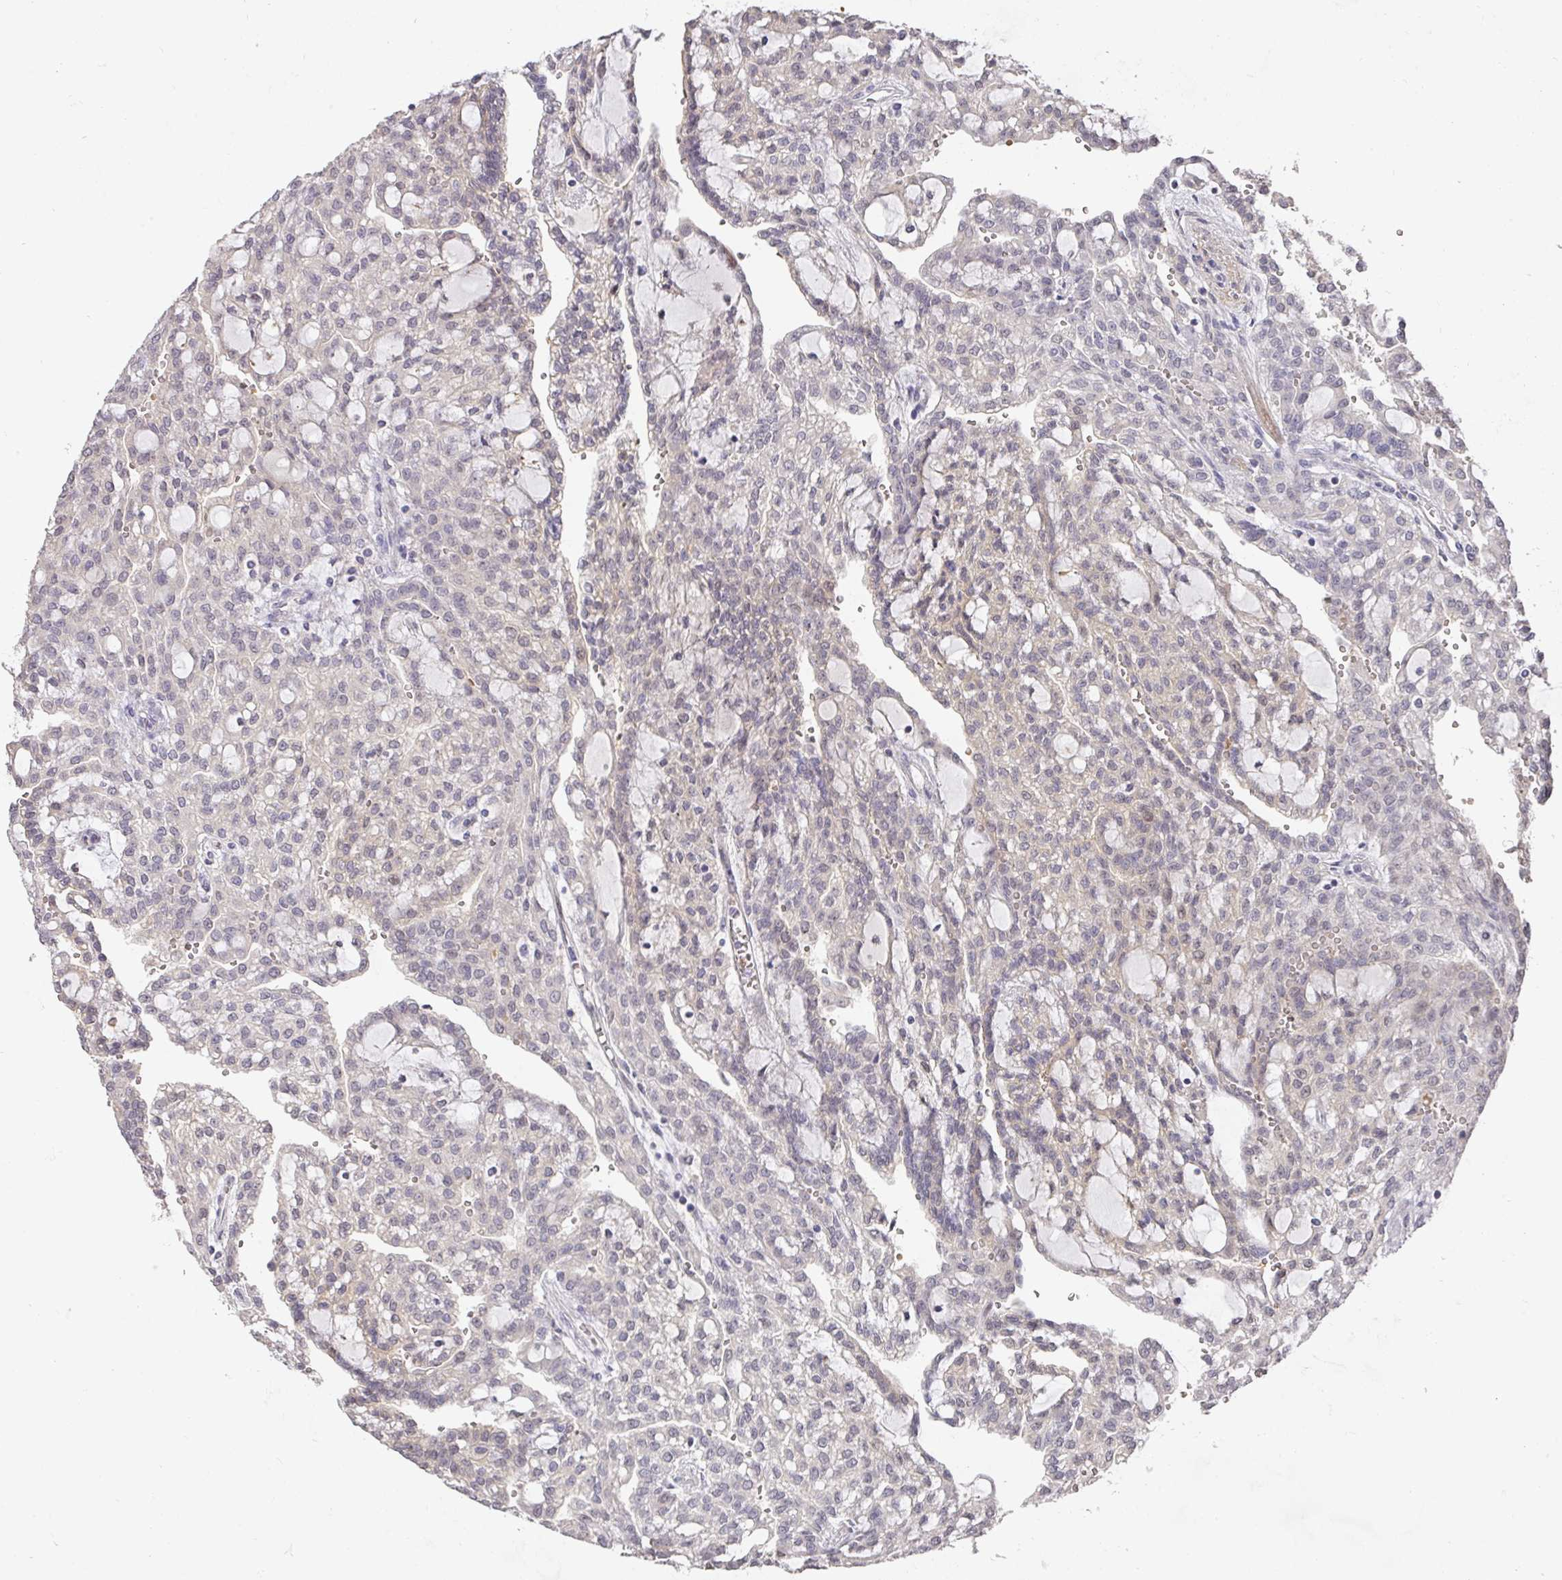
{"staining": {"intensity": "weak", "quantity": "<25%", "location": "nuclear"}, "tissue": "renal cancer", "cell_type": "Tumor cells", "image_type": "cancer", "snomed": [{"axis": "morphology", "description": "Adenocarcinoma, NOS"}, {"axis": "topography", "description": "Kidney"}], "caption": "Renal adenocarcinoma was stained to show a protein in brown. There is no significant staining in tumor cells.", "gene": "FOXN4", "patient": {"sex": "male", "age": 63}}